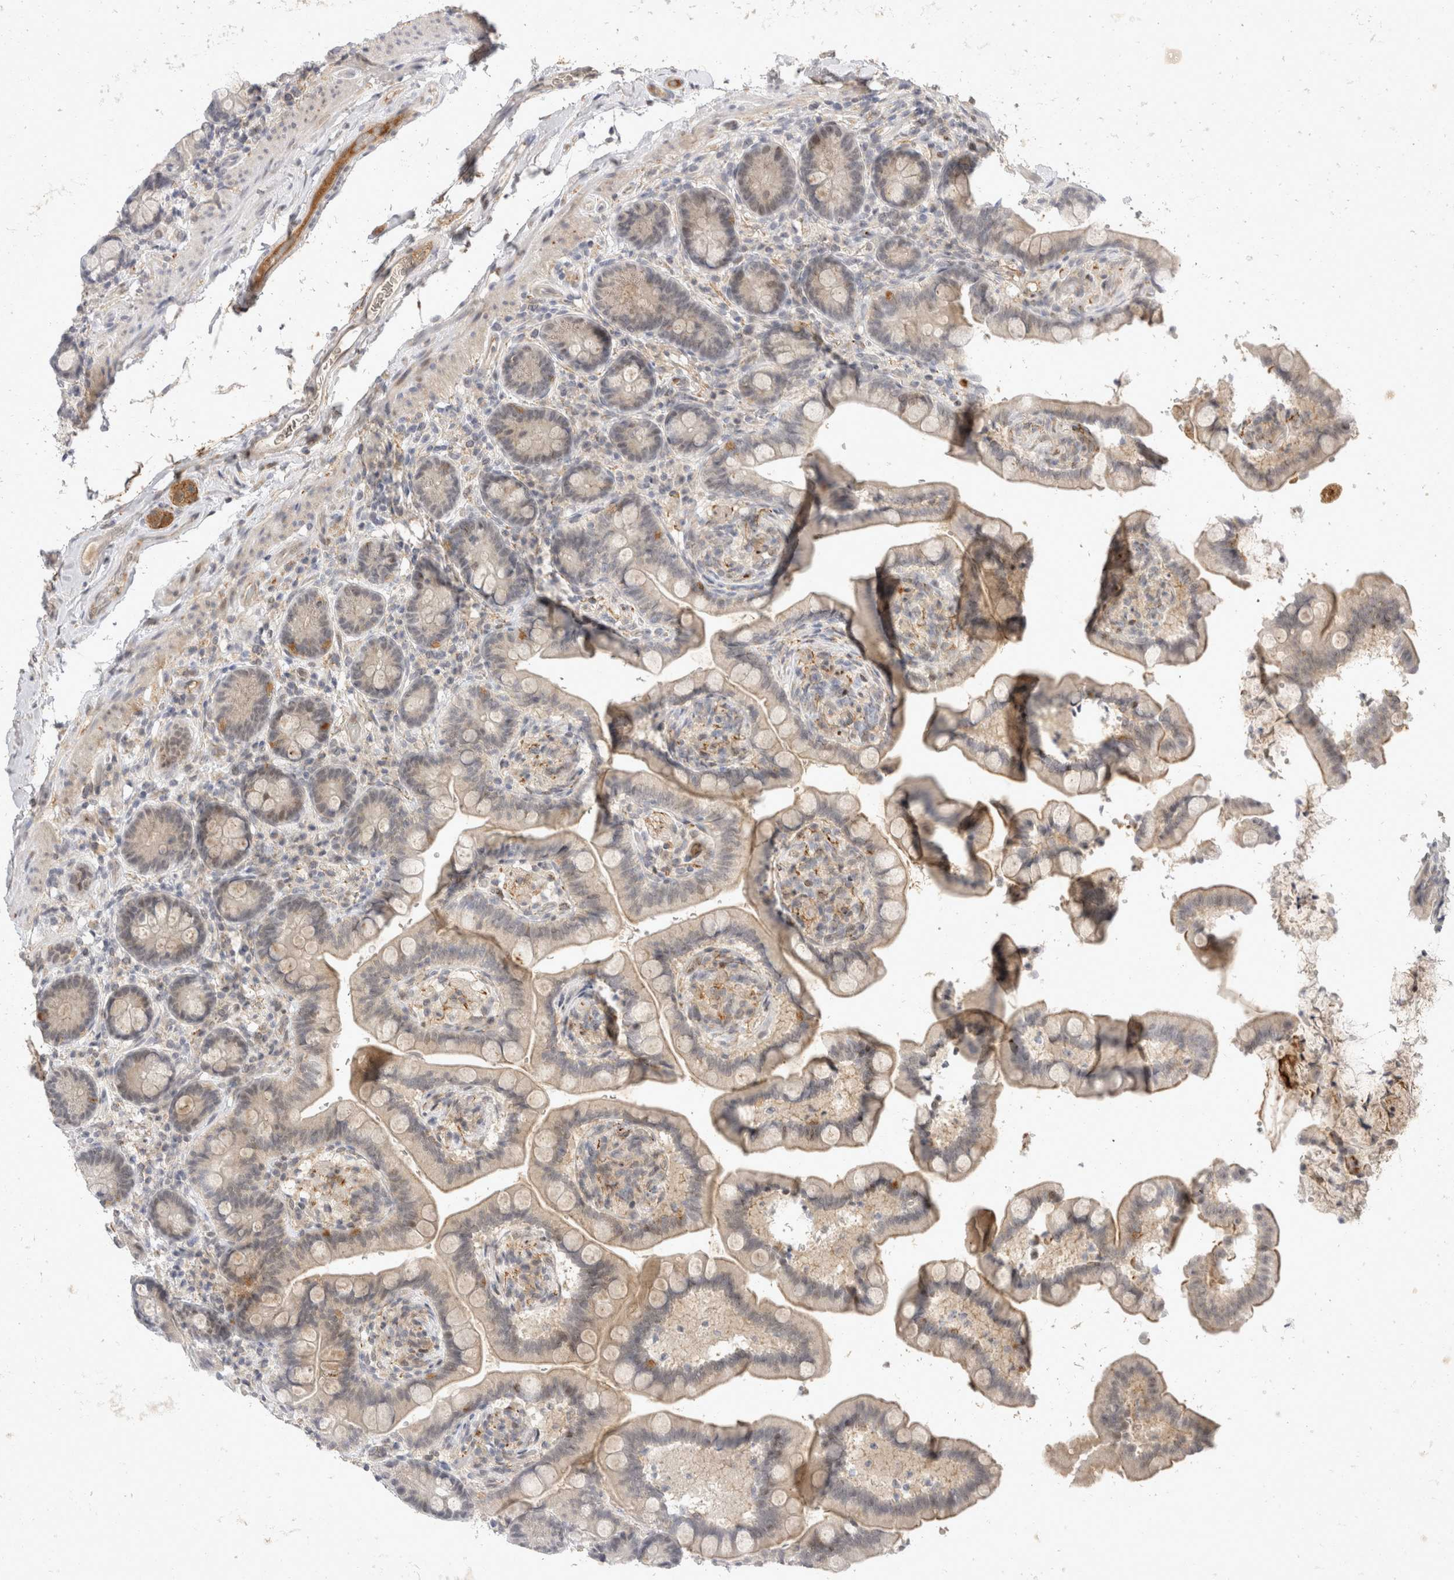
{"staining": {"intensity": "weak", "quantity": ">75%", "location": "cytoplasmic/membranous"}, "tissue": "colon", "cell_type": "Endothelial cells", "image_type": "normal", "snomed": [{"axis": "morphology", "description": "Normal tissue, NOS"}, {"axis": "topography", "description": "Smooth muscle"}, {"axis": "topography", "description": "Colon"}], "caption": "Endothelial cells reveal weak cytoplasmic/membranous positivity in approximately >75% of cells in benign colon.", "gene": "TOM1L2", "patient": {"sex": "male", "age": 73}}